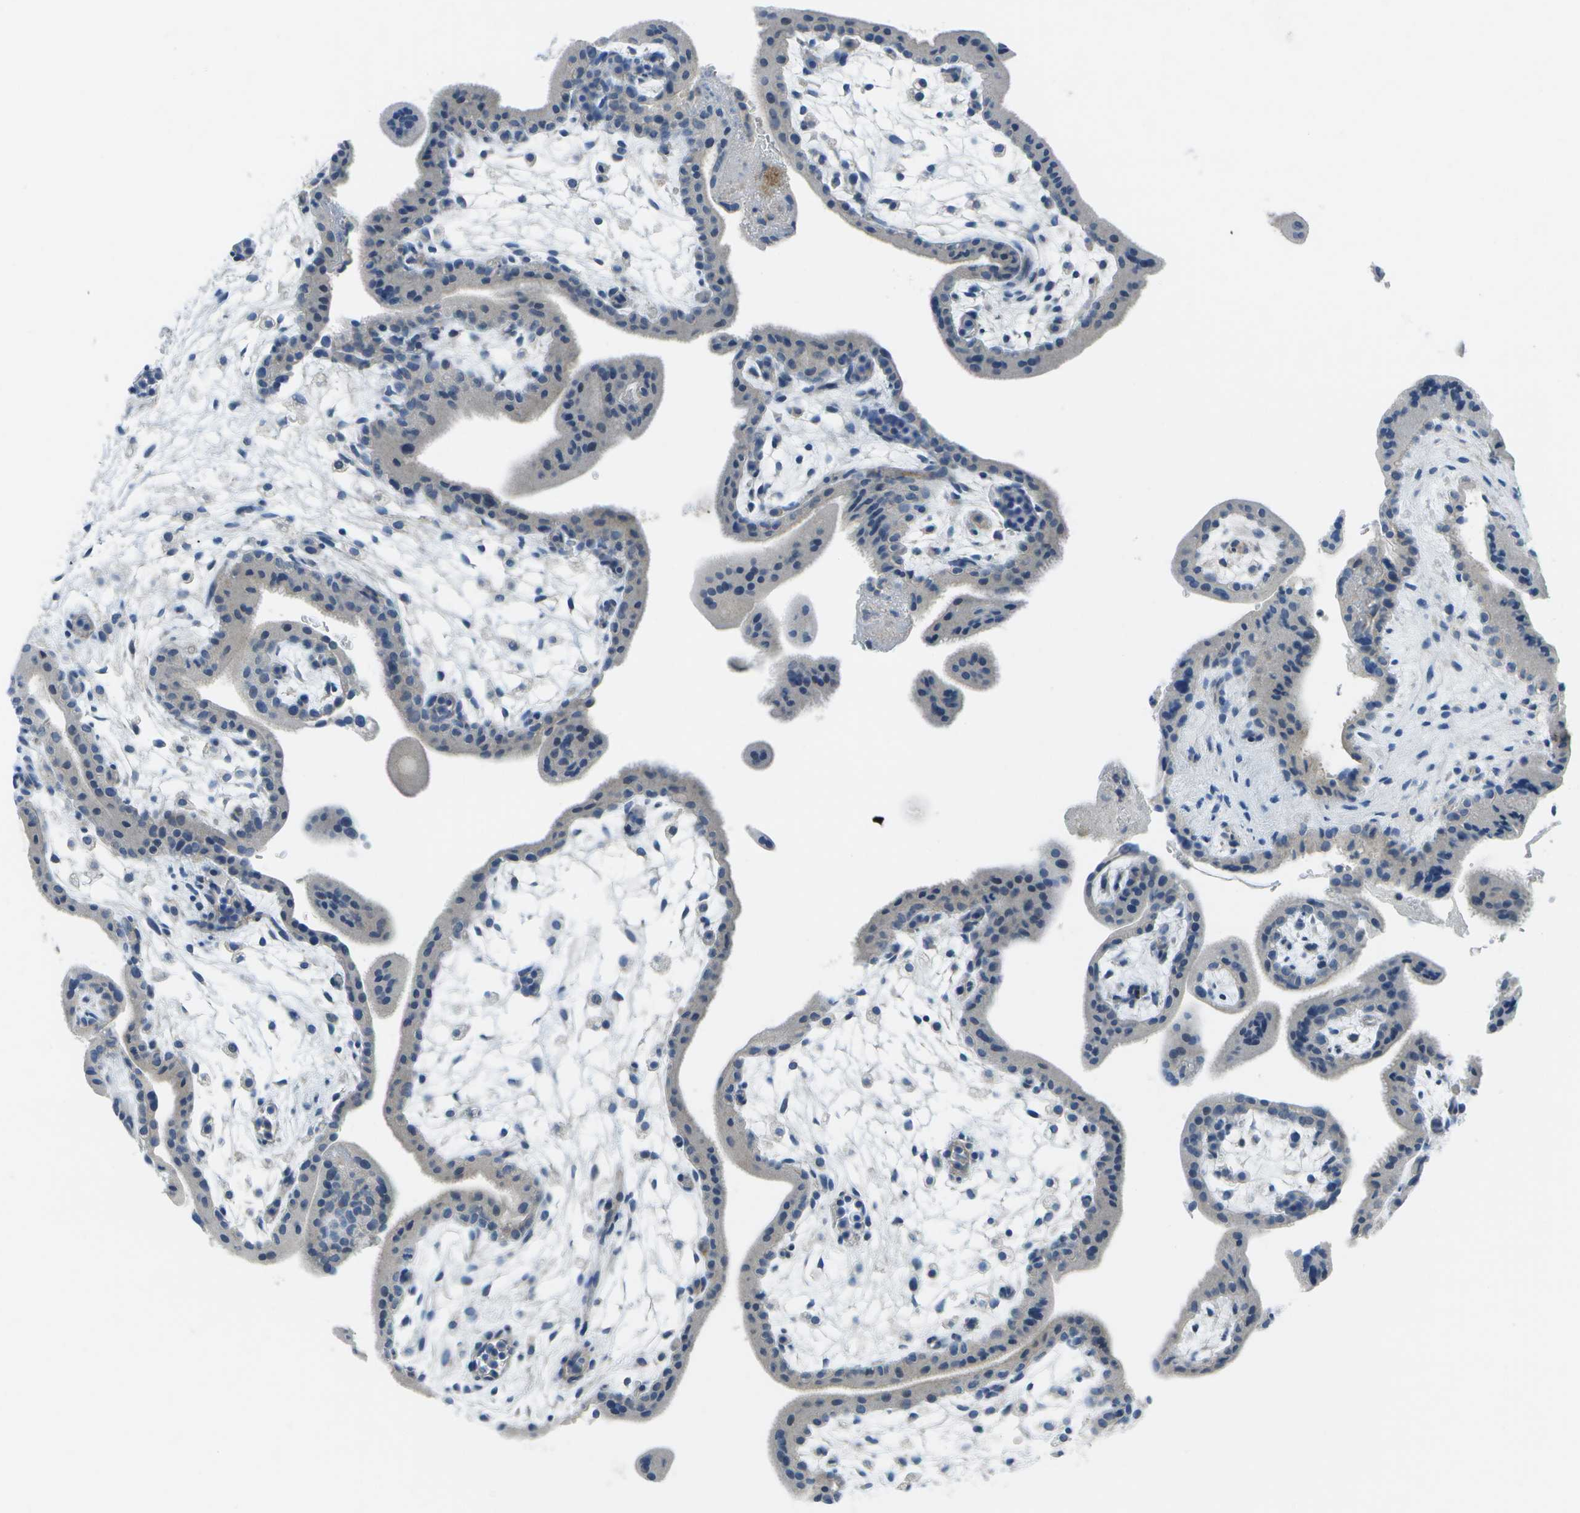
{"staining": {"intensity": "weak", "quantity": "<25%", "location": "cytoplasmic/membranous"}, "tissue": "placenta", "cell_type": "Decidual cells", "image_type": "normal", "snomed": [{"axis": "morphology", "description": "Normal tissue, NOS"}, {"axis": "topography", "description": "Placenta"}], "caption": "High power microscopy image of an immunohistochemistry (IHC) image of unremarkable placenta, revealing no significant positivity in decidual cells.", "gene": "DCT", "patient": {"sex": "female", "age": 35}}